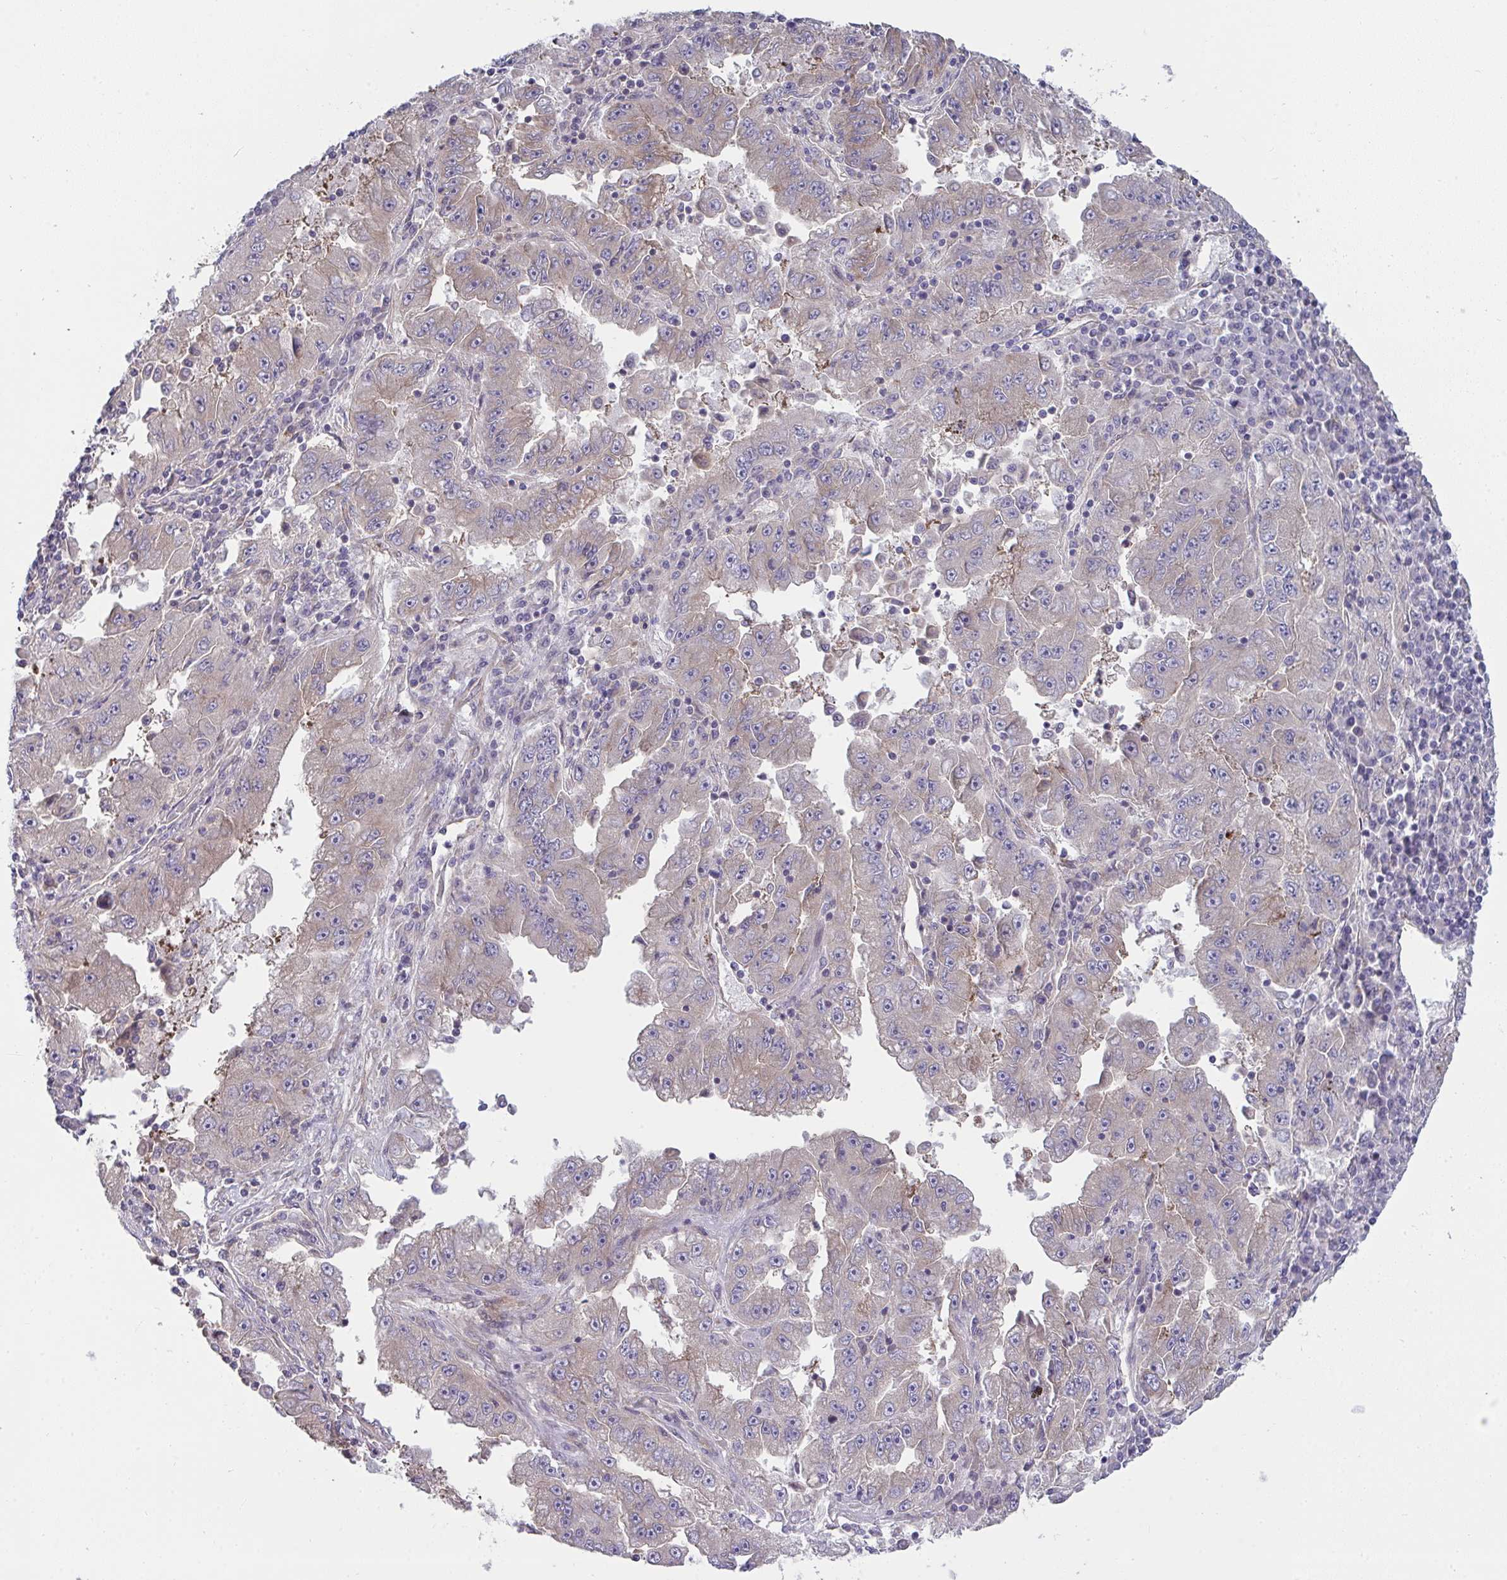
{"staining": {"intensity": "weak", "quantity": "<25%", "location": "cytoplasmic/membranous"}, "tissue": "lung cancer", "cell_type": "Tumor cells", "image_type": "cancer", "snomed": [{"axis": "morphology", "description": "Adenocarcinoma, NOS"}, {"axis": "morphology", "description": "Adenocarcinoma primary or metastatic"}, {"axis": "topography", "description": "Lung"}], "caption": "An IHC photomicrograph of adenocarcinoma (lung) is shown. There is no staining in tumor cells of adenocarcinoma (lung).", "gene": "CASP9", "patient": {"sex": "male", "age": 74}}